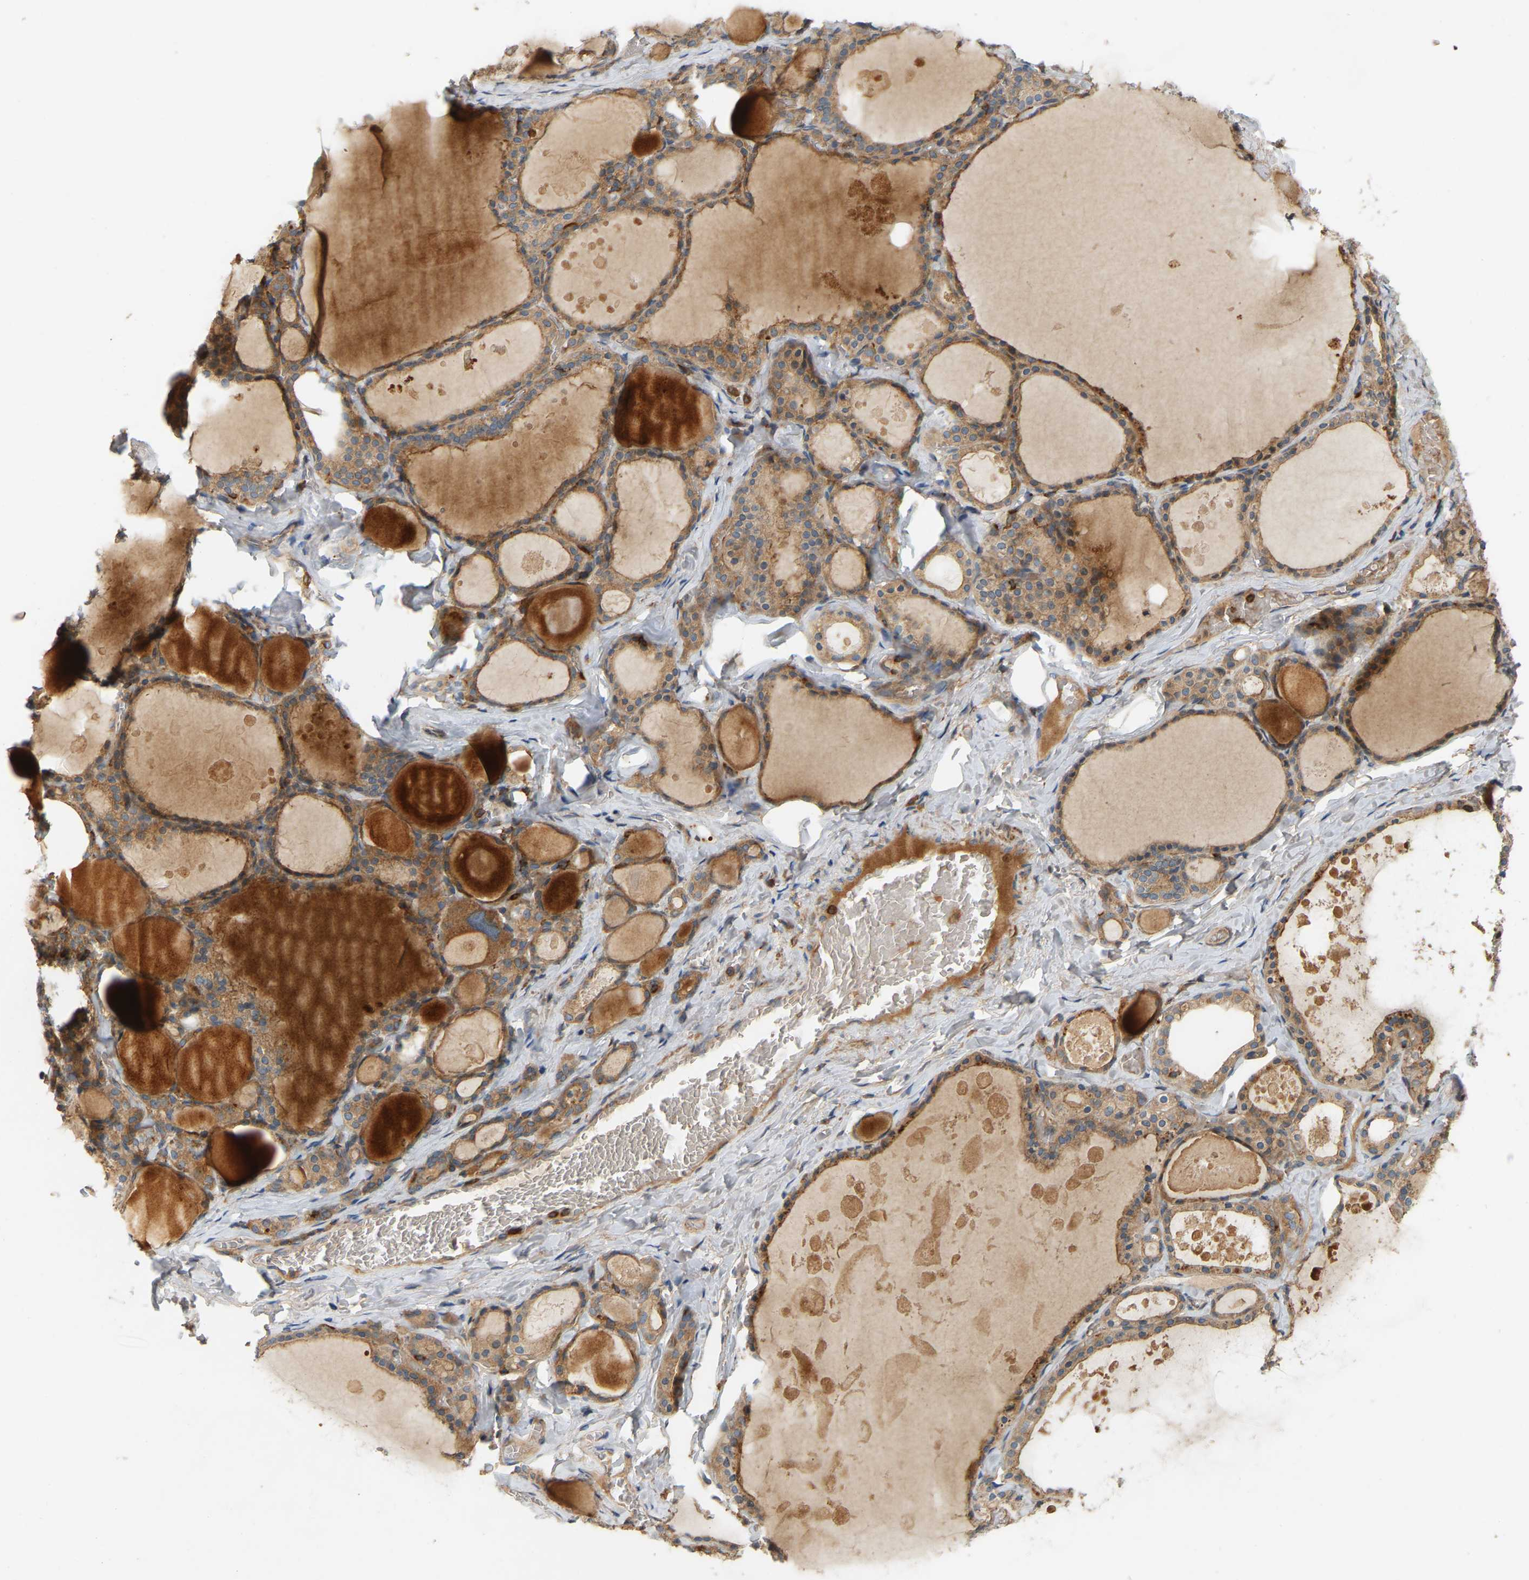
{"staining": {"intensity": "moderate", "quantity": ">75%", "location": "cytoplasmic/membranous"}, "tissue": "thyroid gland", "cell_type": "Glandular cells", "image_type": "normal", "snomed": [{"axis": "morphology", "description": "Normal tissue, NOS"}, {"axis": "topography", "description": "Thyroid gland"}], "caption": "Protein staining exhibits moderate cytoplasmic/membranous positivity in about >75% of glandular cells in normal thyroid gland.", "gene": "AKAP13", "patient": {"sex": "male", "age": 56}}